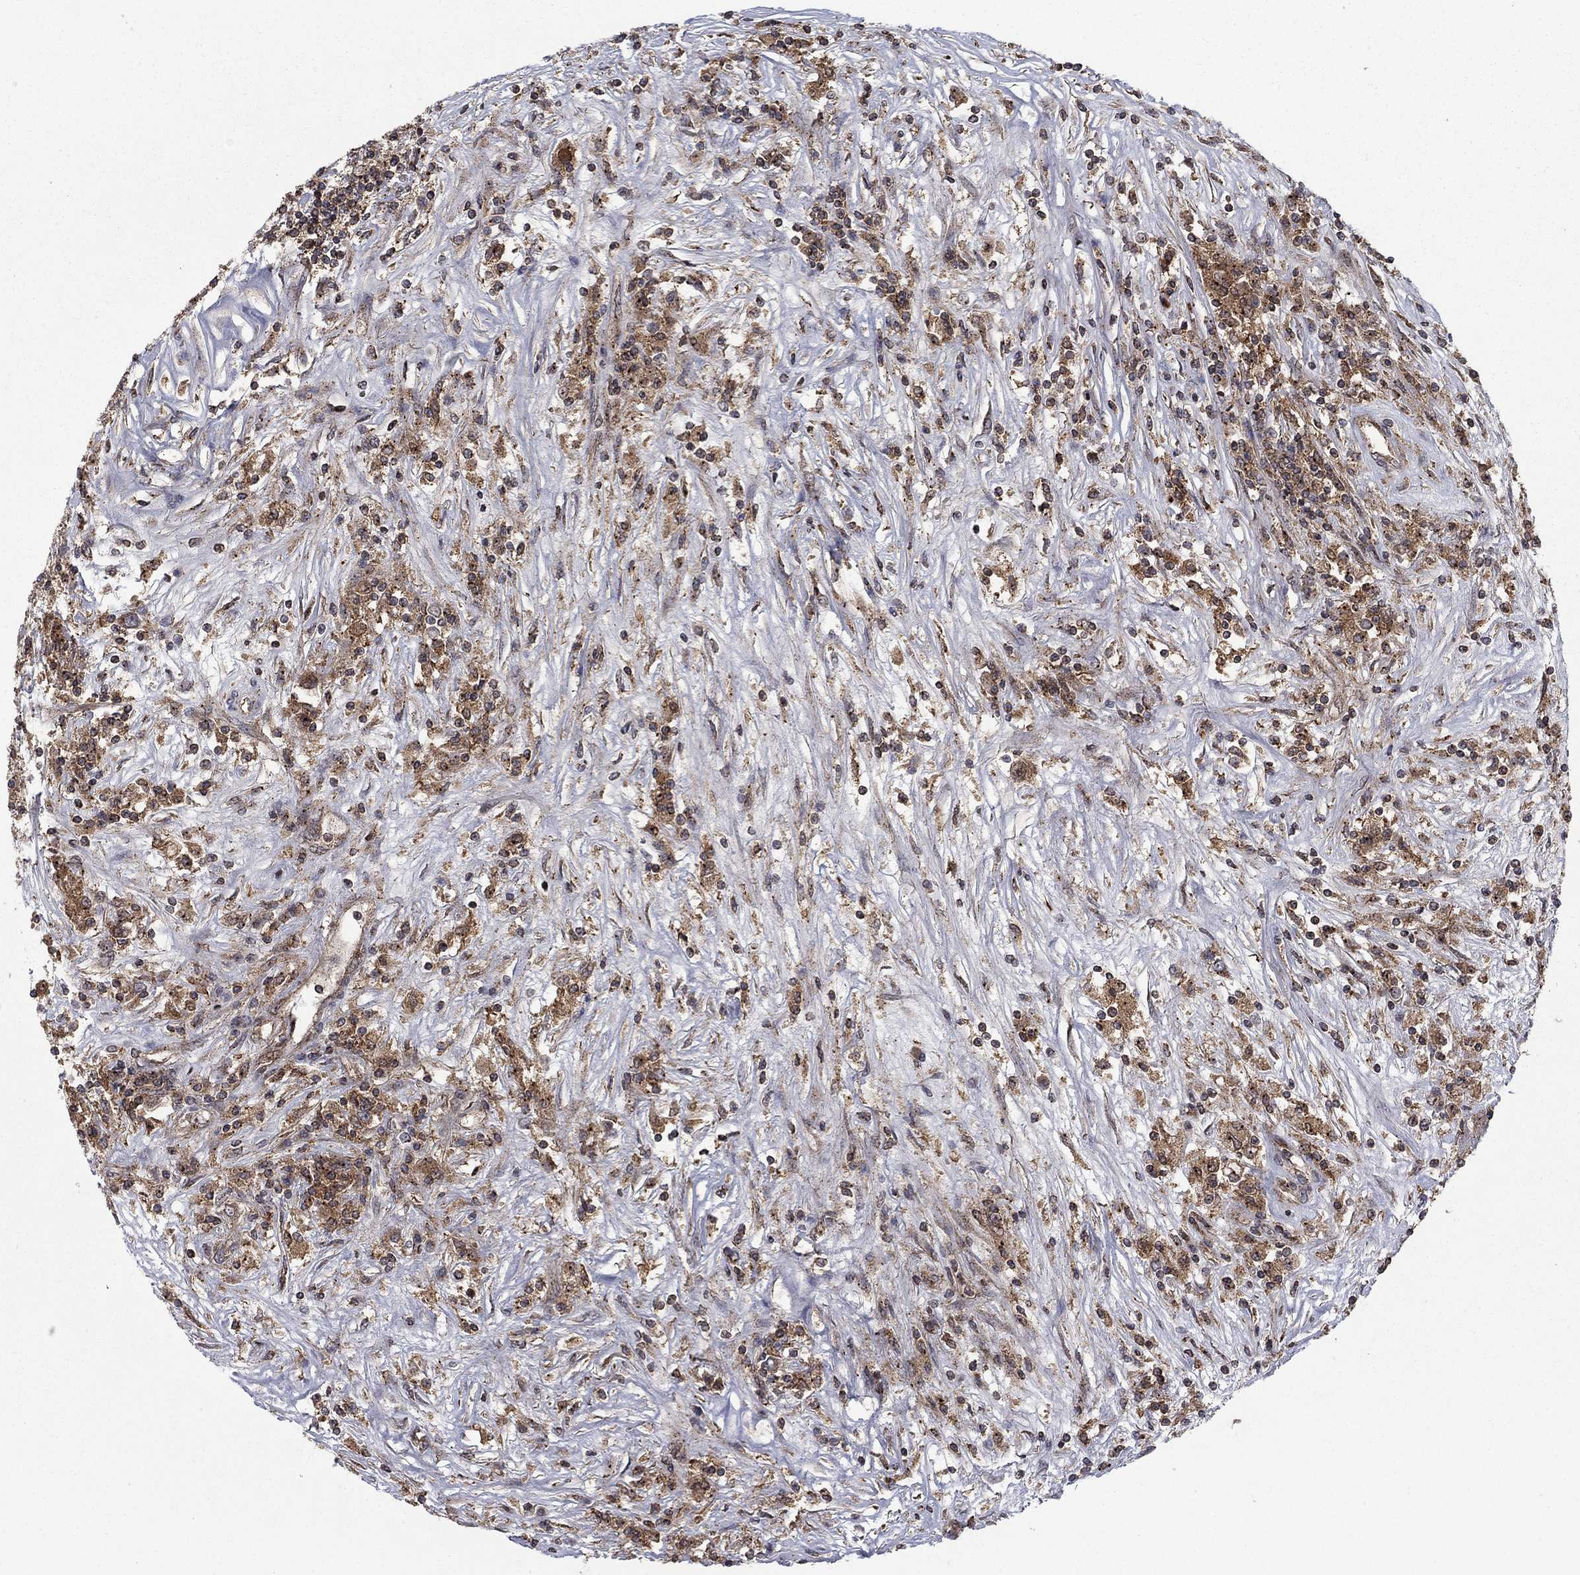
{"staining": {"intensity": "moderate", "quantity": ">75%", "location": "cytoplasmic/membranous"}, "tissue": "renal cancer", "cell_type": "Tumor cells", "image_type": "cancer", "snomed": [{"axis": "morphology", "description": "Adenocarcinoma, NOS"}, {"axis": "topography", "description": "Kidney"}], "caption": "Renal cancer (adenocarcinoma) tissue shows moderate cytoplasmic/membranous expression in approximately >75% of tumor cells", "gene": "IFI35", "patient": {"sex": "female", "age": 67}}